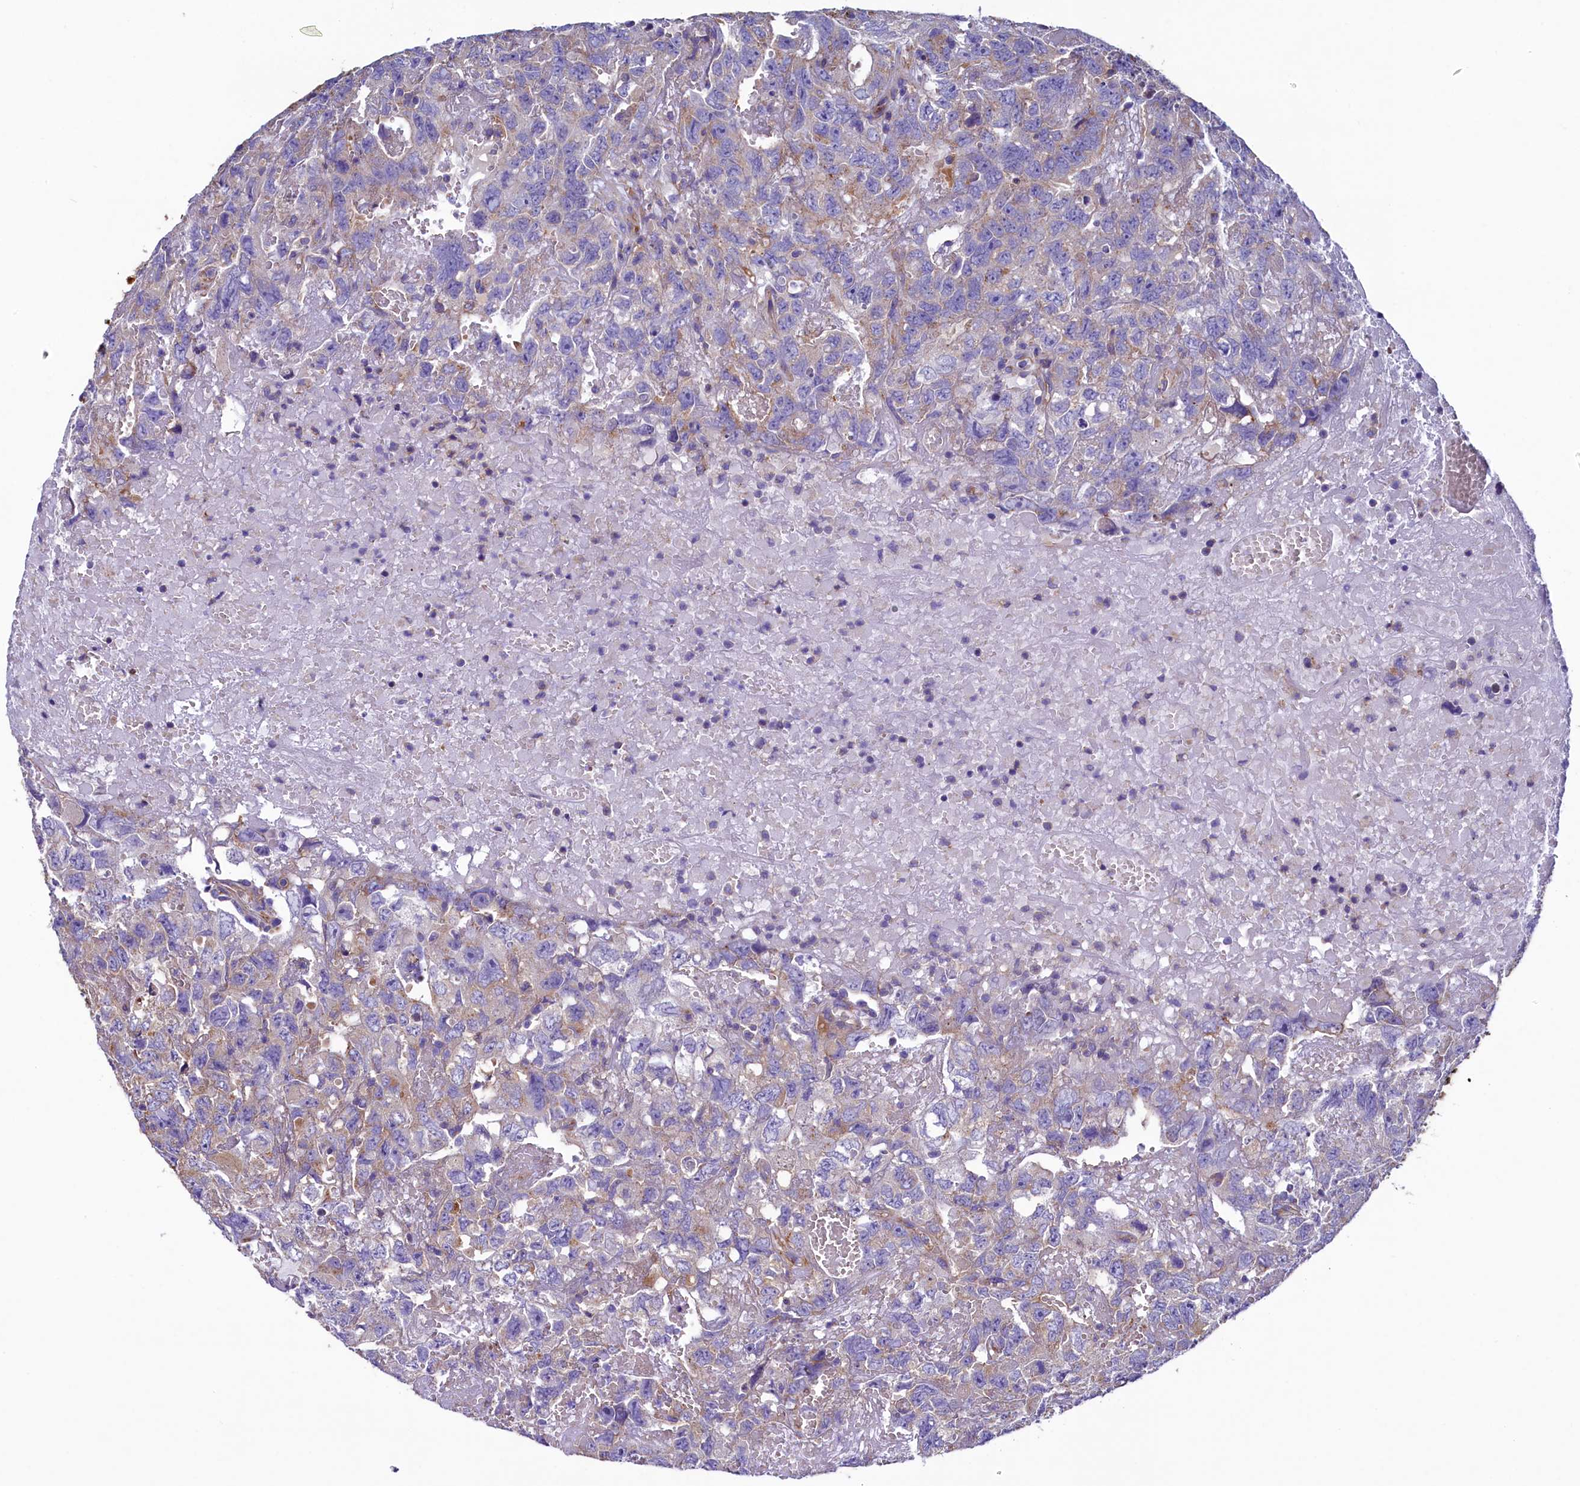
{"staining": {"intensity": "moderate", "quantity": "25%-75%", "location": "cytoplasmic/membranous"}, "tissue": "testis cancer", "cell_type": "Tumor cells", "image_type": "cancer", "snomed": [{"axis": "morphology", "description": "Carcinoma, Embryonal, NOS"}, {"axis": "topography", "description": "Testis"}], "caption": "Protein staining of testis embryonal carcinoma tissue displays moderate cytoplasmic/membranous staining in about 25%-75% of tumor cells.", "gene": "GPR21", "patient": {"sex": "male", "age": 45}}